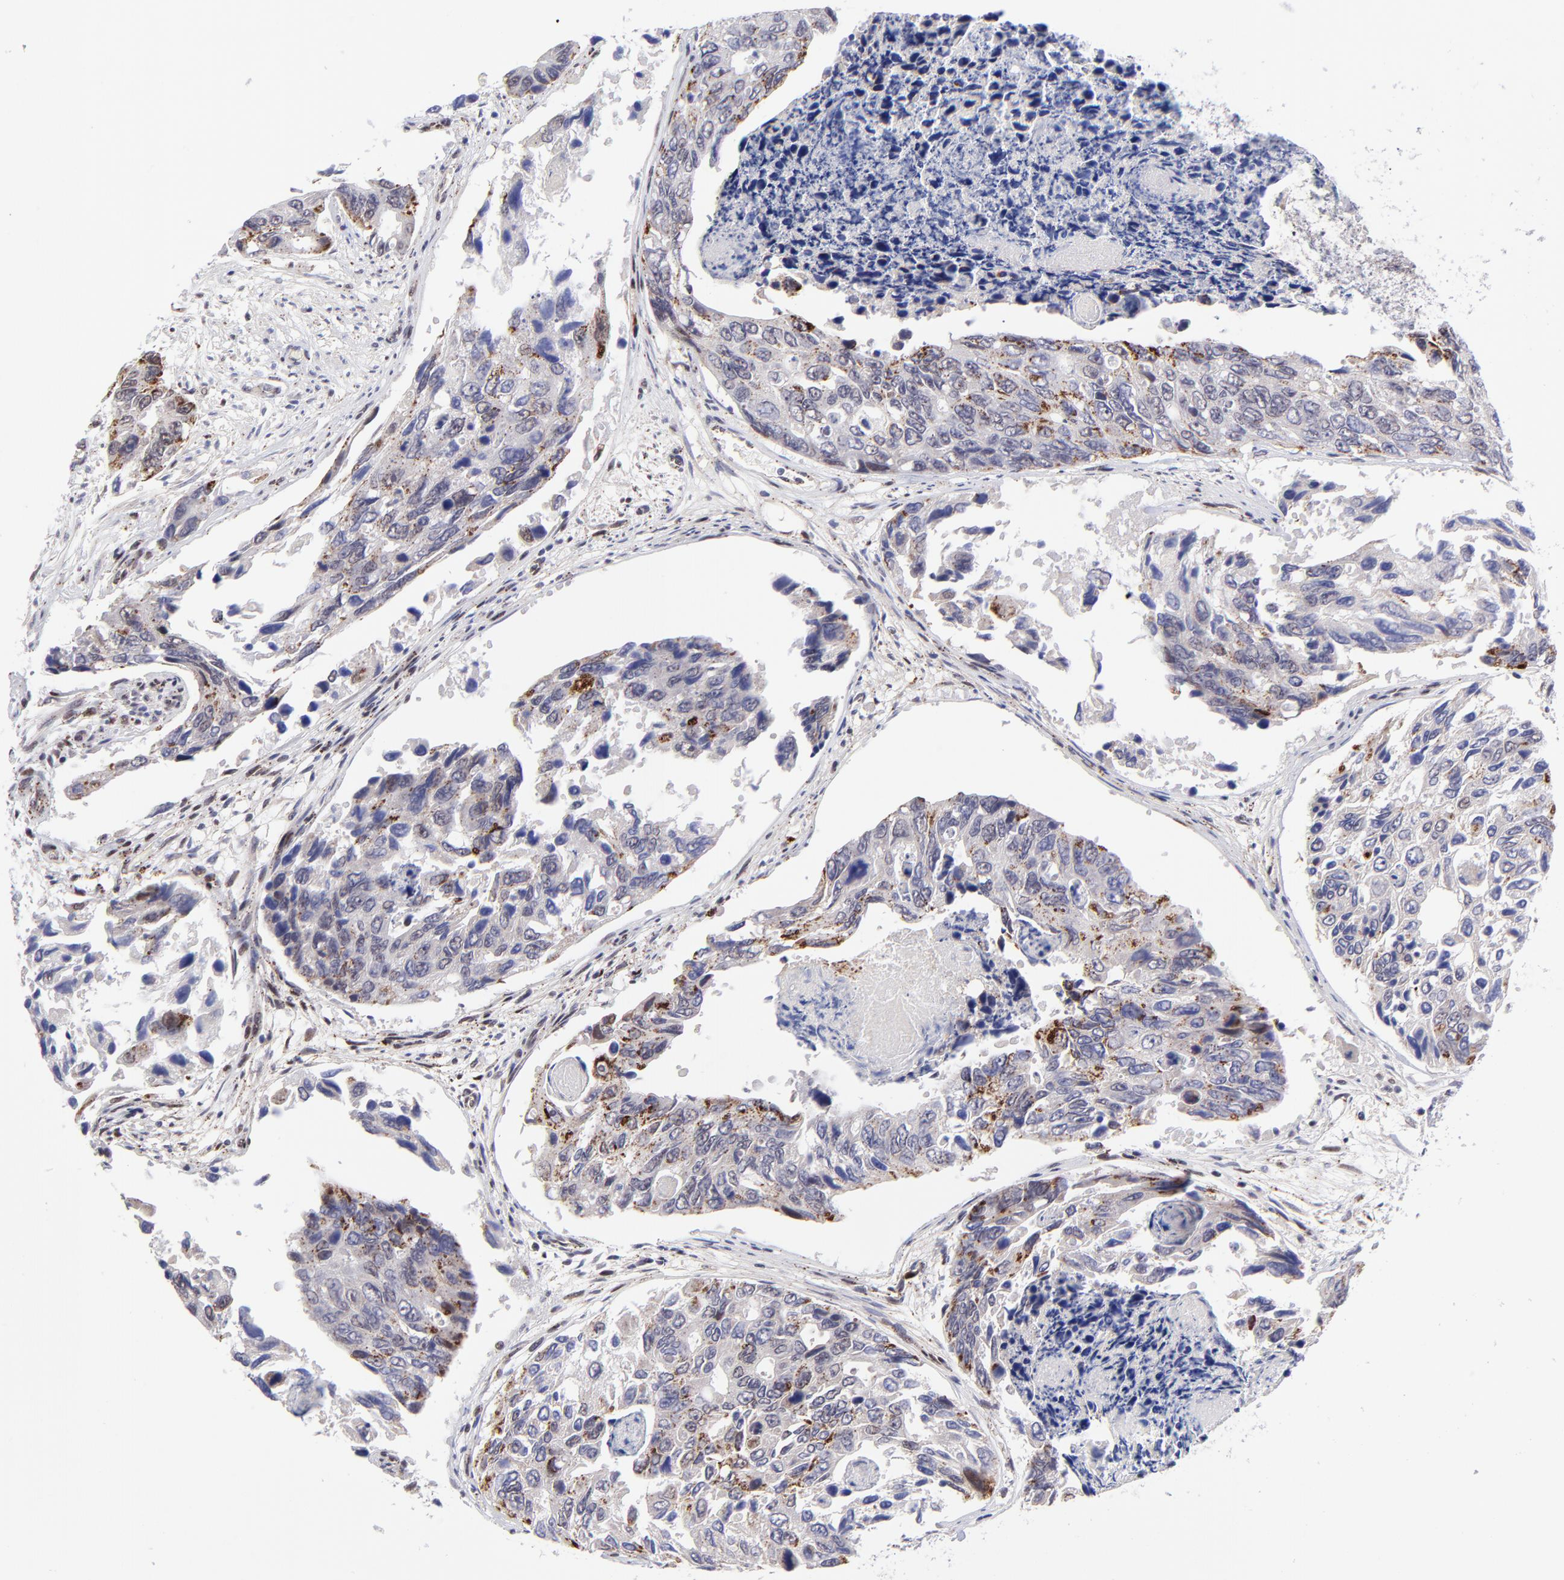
{"staining": {"intensity": "strong", "quantity": "<25%", "location": "cytoplasmic/membranous,nuclear"}, "tissue": "colorectal cancer", "cell_type": "Tumor cells", "image_type": "cancer", "snomed": [{"axis": "morphology", "description": "Adenocarcinoma, NOS"}, {"axis": "topography", "description": "Colon"}], "caption": "Colorectal cancer was stained to show a protein in brown. There is medium levels of strong cytoplasmic/membranous and nuclear positivity in approximately <25% of tumor cells. The staining is performed using DAB (3,3'-diaminobenzidine) brown chromogen to label protein expression. The nuclei are counter-stained blue using hematoxylin.", "gene": "SOX6", "patient": {"sex": "female", "age": 86}}